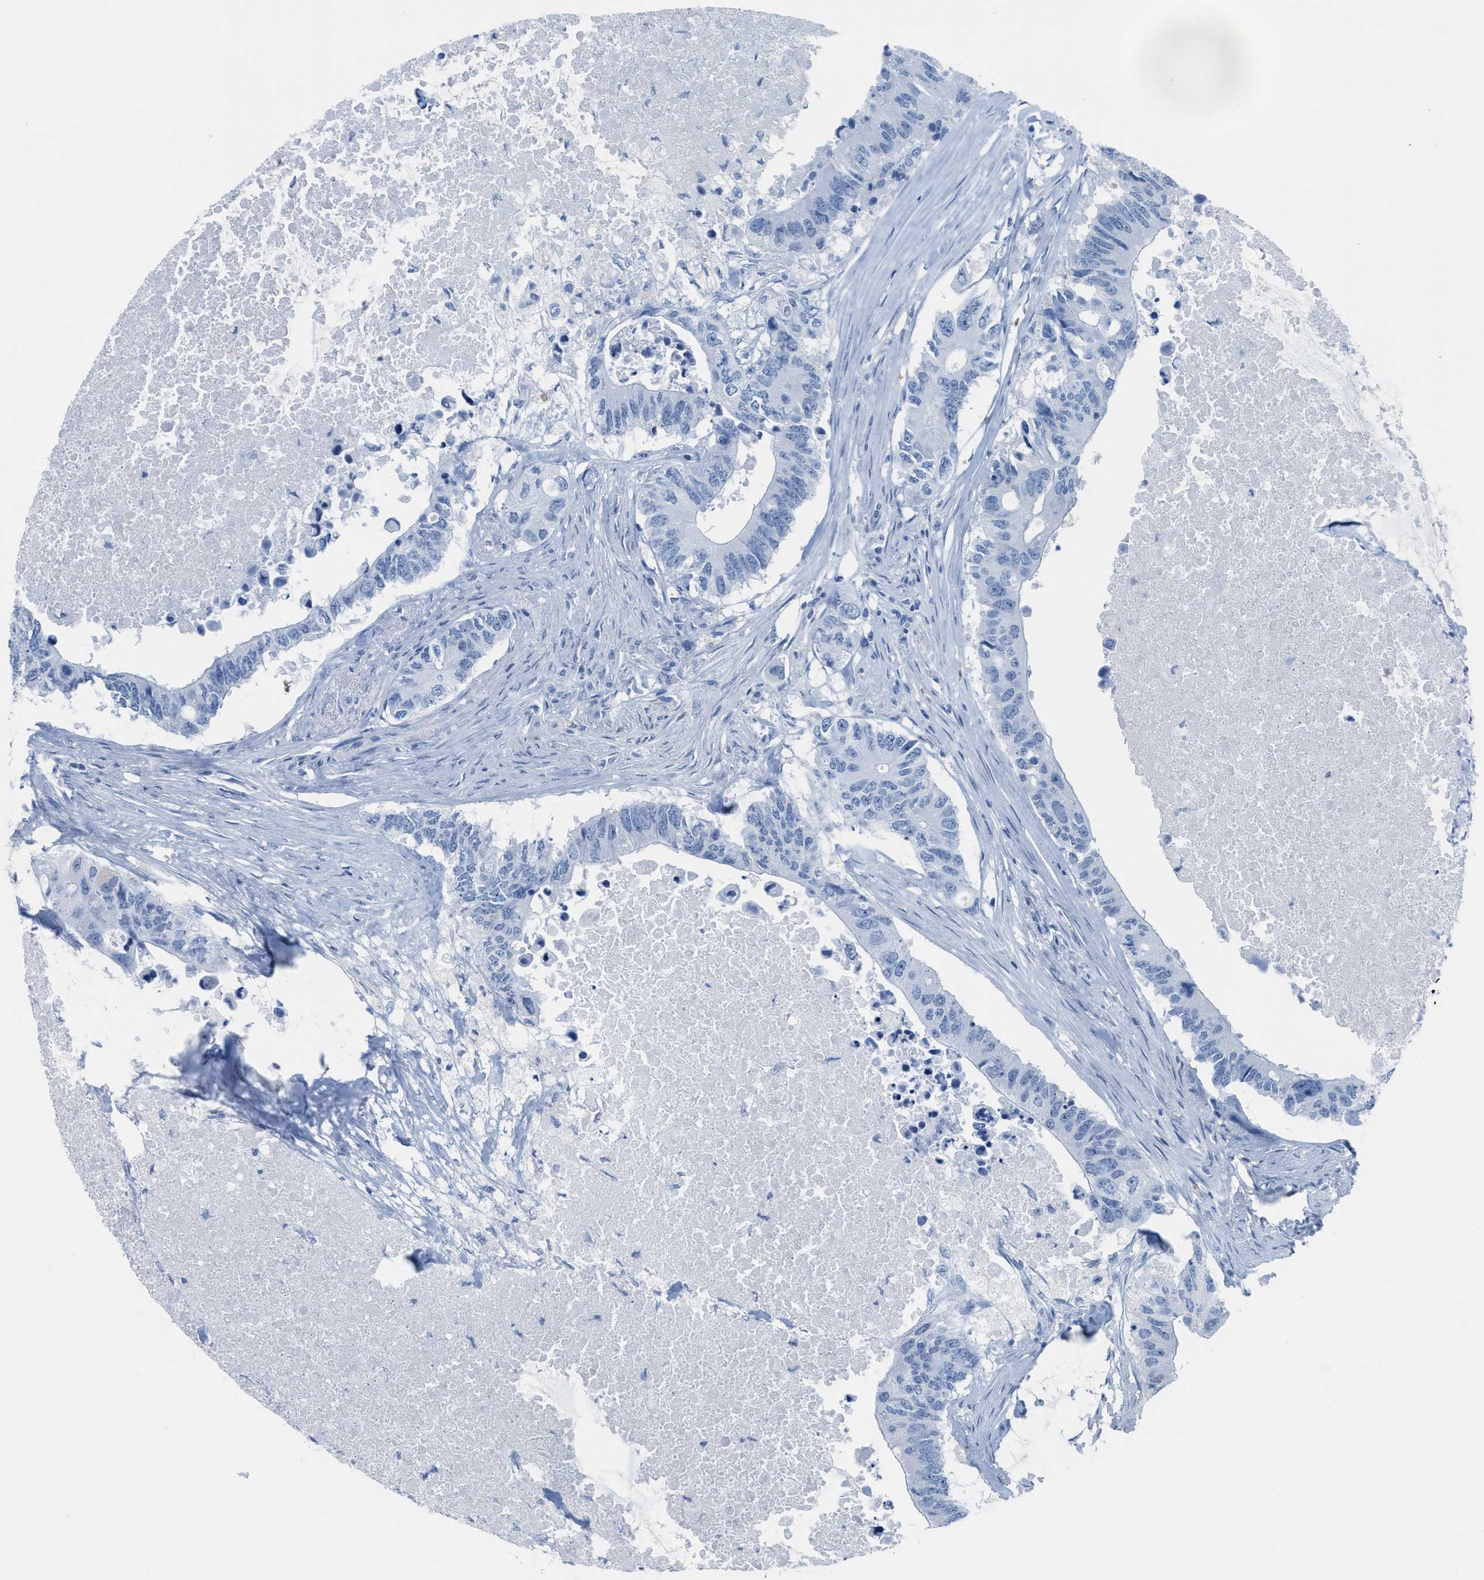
{"staining": {"intensity": "negative", "quantity": "none", "location": "none"}, "tissue": "colorectal cancer", "cell_type": "Tumor cells", "image_type": "cancer", "snomed": [{"axis": "morphology", "description": "Adenocarcinoma, NOS"}, {"axis": "topography", "description": "Colon"}], "caption": "There is no significant positivity in tumor cells of colorectal cancer (adenocarcinoma). The staining was performed using DAB (3,3'-diaminobenzidine) to visualize the protein expression in brown, while the nuclei were stained in blue with hematoxylin (Magnification: 20x).", "gene": "ASGR1", "patient": {"sex": "male", "age": 71}}